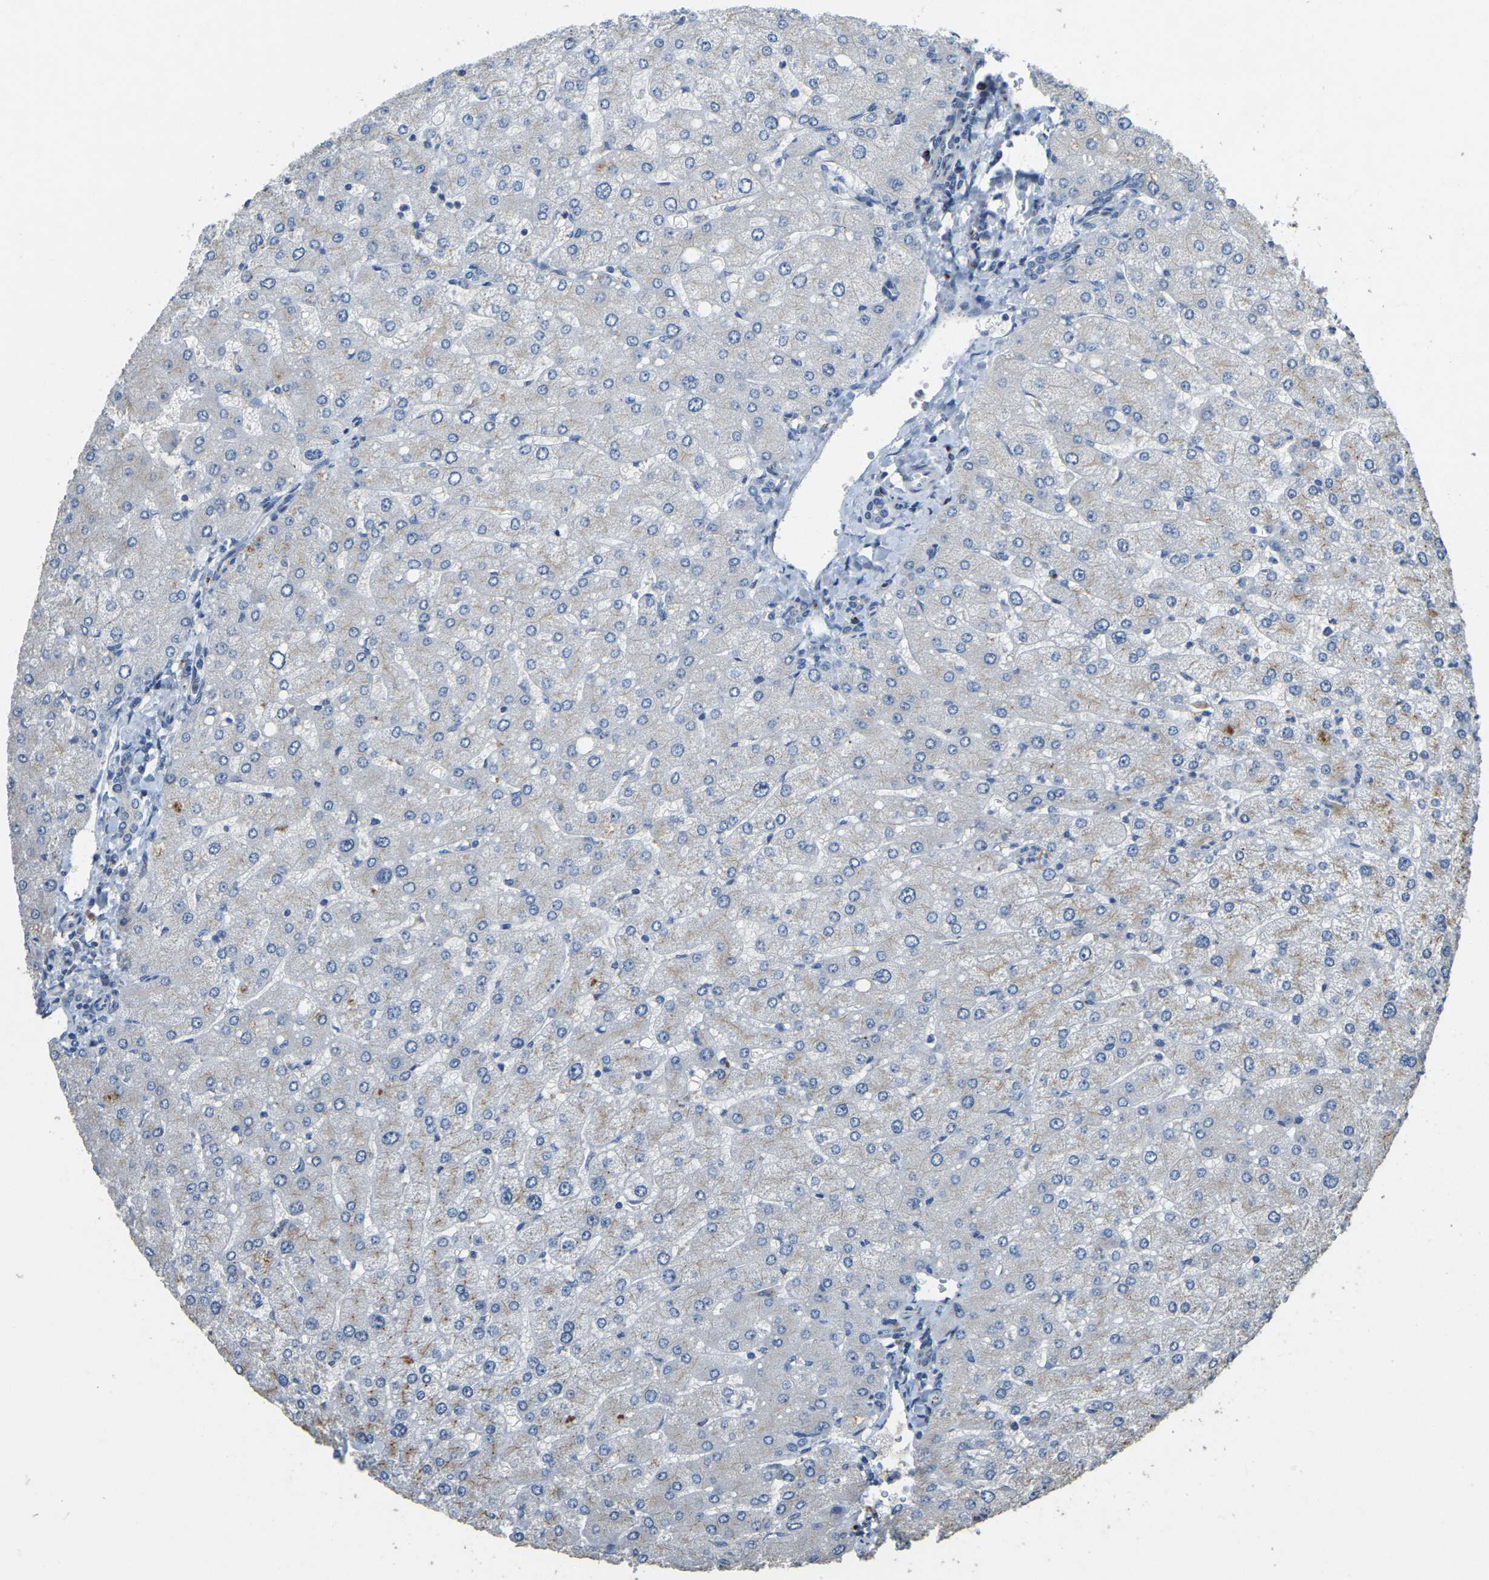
{"staining": {"intensity": "negative", "quantity": "none", "location": "none"}, "tissue": "liver", "cell_type": "Cholangiocytes", "image_type": "normal", "snomed": [{"axis": "morphology", "description": "Normal tissue, NOS"}, {"axis": "topography", "description": "Liver"}], "caption": "This is a histopathology image of immunohistochemistry (IHC) staining of unremarkable liver, which shows no positivity in cholangiocytes. (Stains: DAB immunohistochemistry (IHC) with hematoxylin counter stain, Microscopy: brightfield microscopy at high magnification).", "gene": "FAM174A", "patient": {"sex": "male", "age": 55}}